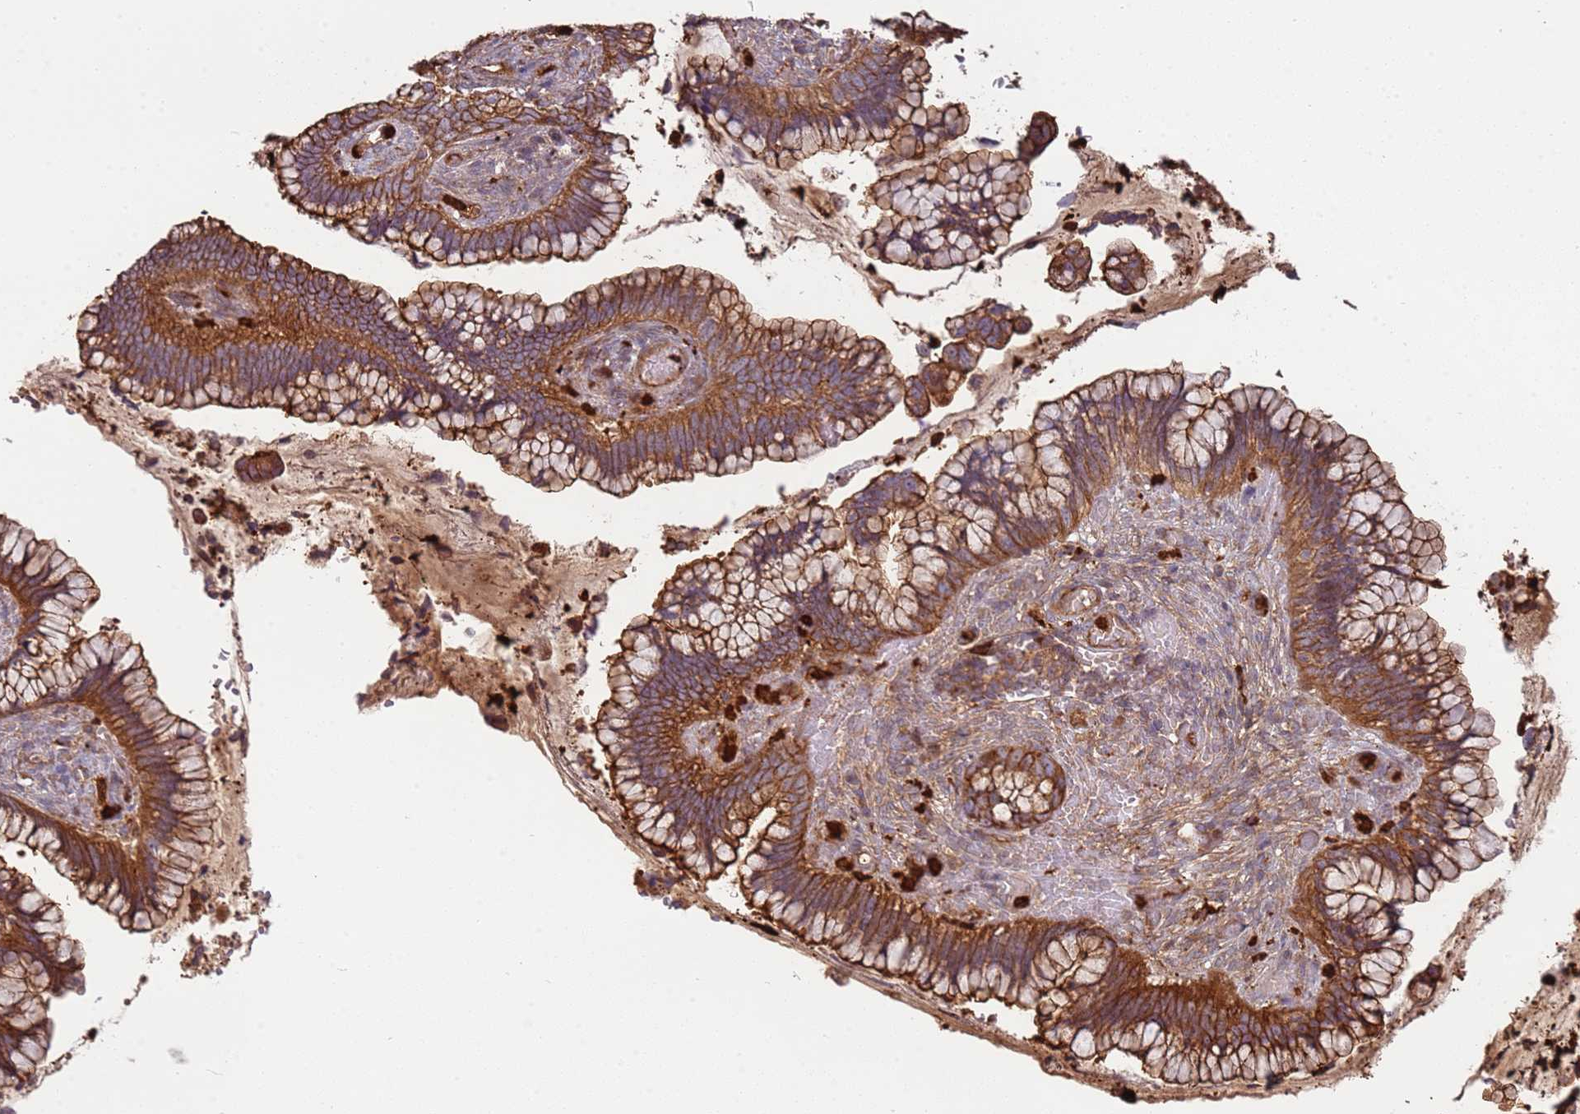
{"staining": {"intensity": "strong", "quantity": ">75%", "location": "cytoplasmic/membranous"}, "tissue": "cervical cancer", "cell_type": "Tumor cells", "image_type": "cancer", "snomed": [{"axis": "morphology", "description": "Adenocarcinoma, NOS"}, {"axis": "topography", "description": "Cervix"}], "caption": "Protein expression analysis of cervical cancer (adenocarcinoma) demonstrates strong cytoplasmic/membranous positivity in approximately >75% of tumor cells.", "gene": "NDUFAF4", "patient": {"sex": "female", "age": 44}}